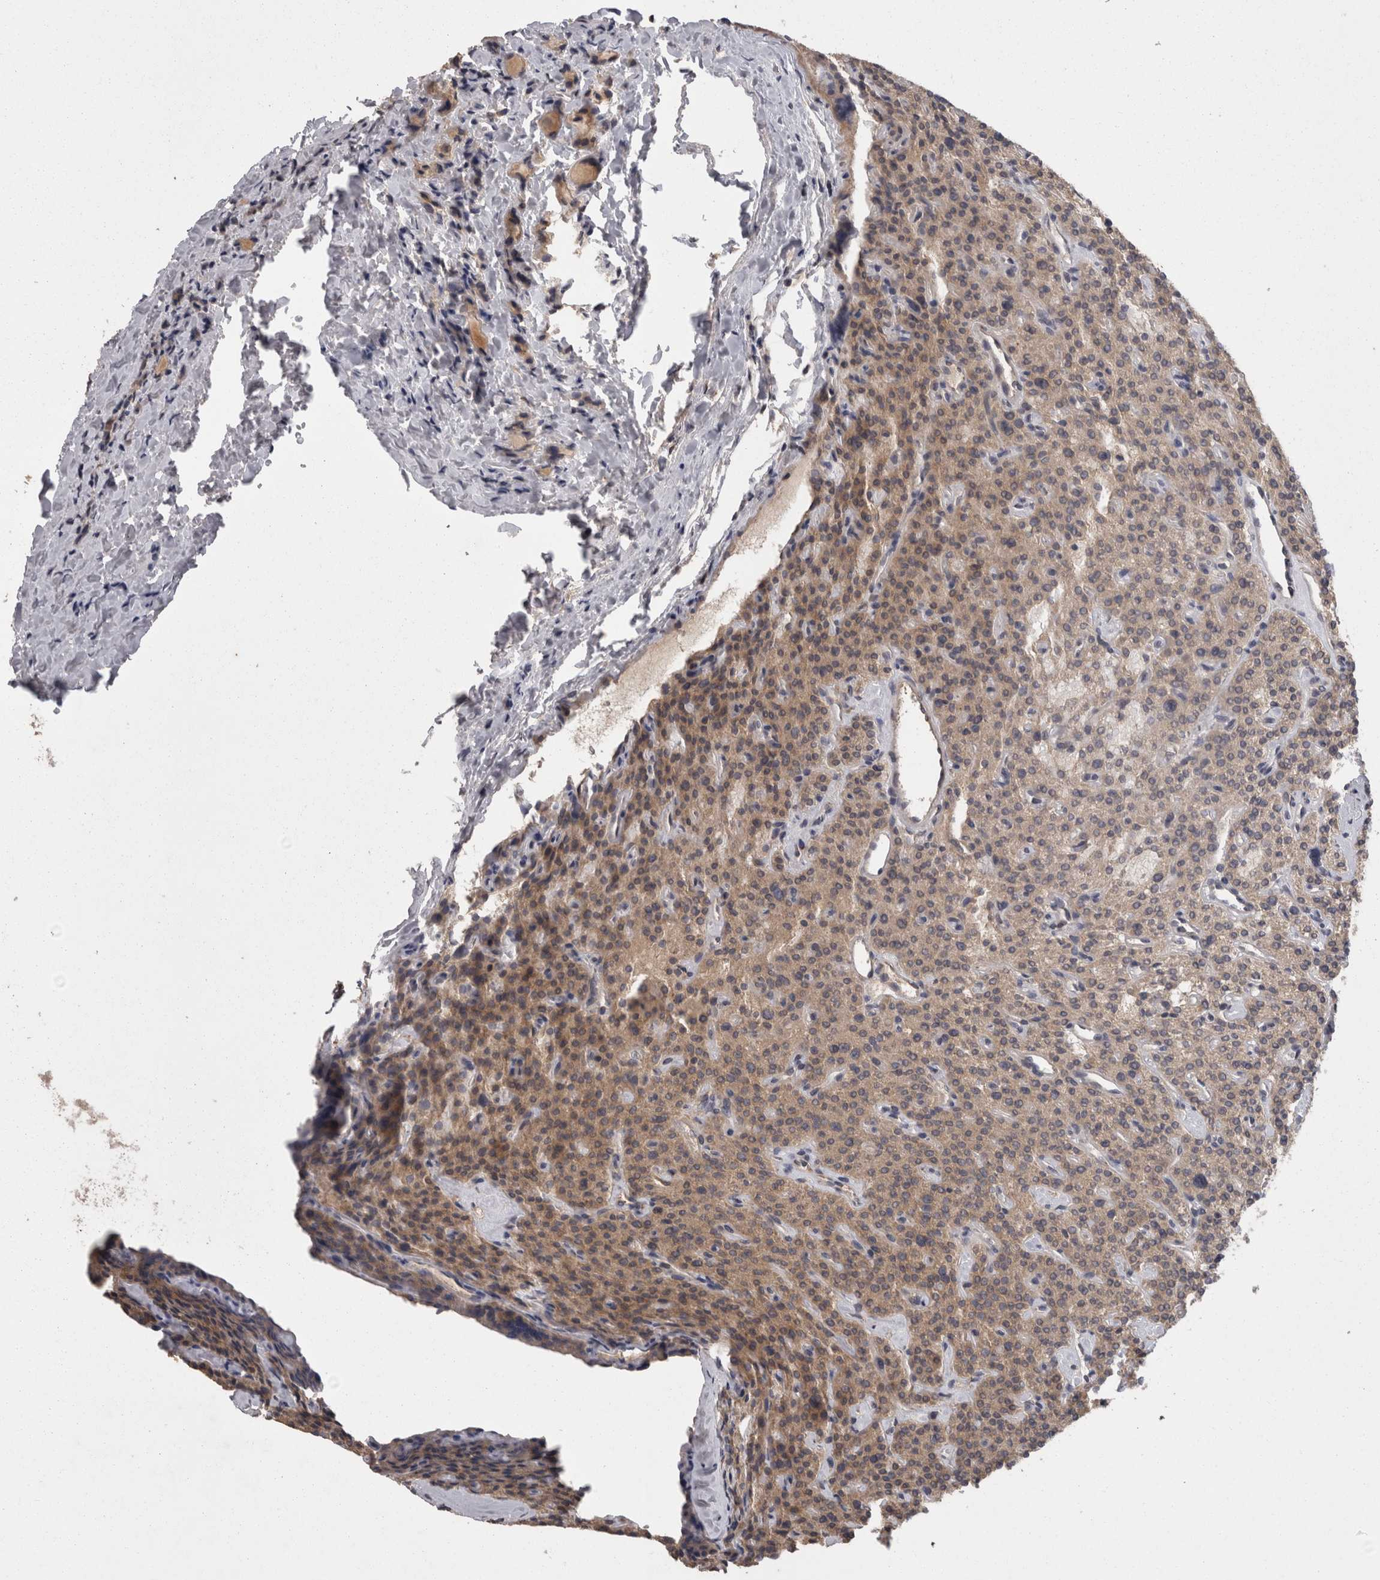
{"staining": {"intensity": "weak", "quantity": ">75%", "location": "cytoplasmic/membranous"}, "tissue": "parathyroid gland", "cell_type": "Glandular cells", "image_type": "normal", "snomed": [{"axis": "morphology", "description": "Normal tissue, NOS"}, {"axis": "topography", "description": "Parathyroid gland"}], "caption": "A brown stain highlights weak cytoplasmic/membranous staining of a protein in glandular cells of benign human parathyroid gland. The staining was performed using DAB (3,3'-diaminobenzidine), with brown indicating positive protein expression. Nuclei are stained blue with hematoxylin.", "gene": "PCM1", "patient": {"sex": "male", "age": 46}}